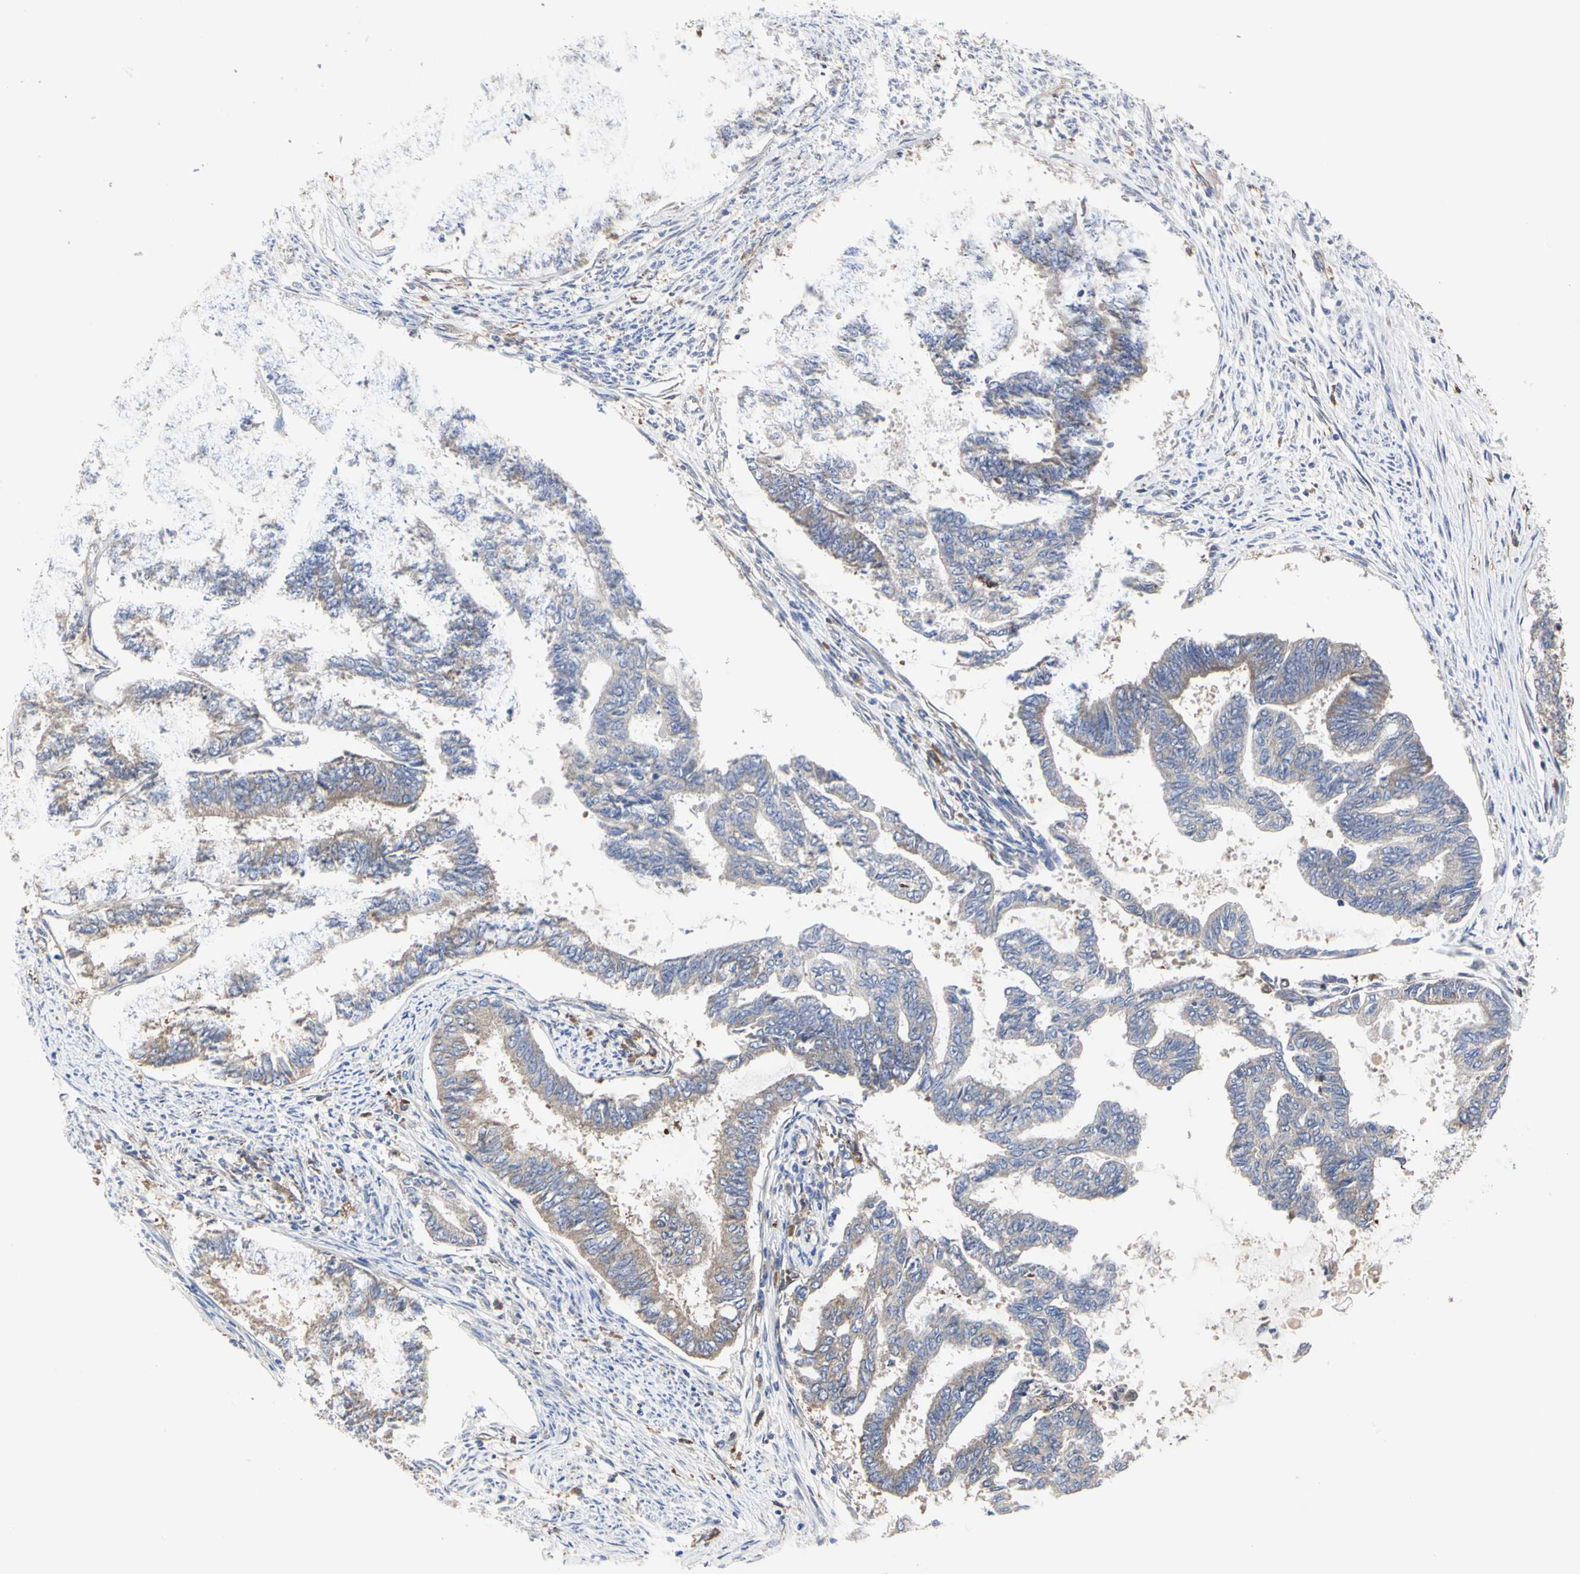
{"staining": {"intensity": "weak", "quantity": ">75%", "location": "cytoplasmic/membranous"}, "tissue": "endometrial cancer", "cell_type": "Tumor cells", "image_type": "cancer", "snomed": [{"axis": "morphology", "description": "Adenocarcinoma, NOS"}, {"axis": "topography", "description": "Endometrium"}], "caption": "A brown stain shows weak cytoplasmic/membranous expression of a protein in adenocarcinoma (endometrial) tumor cells. (DAB (3,3'-diaminobenzidine) IHC with brightfield microscopy, high magnification).", "gene": "C3orf52", "patient": {"sex": "female", "age": 86}}